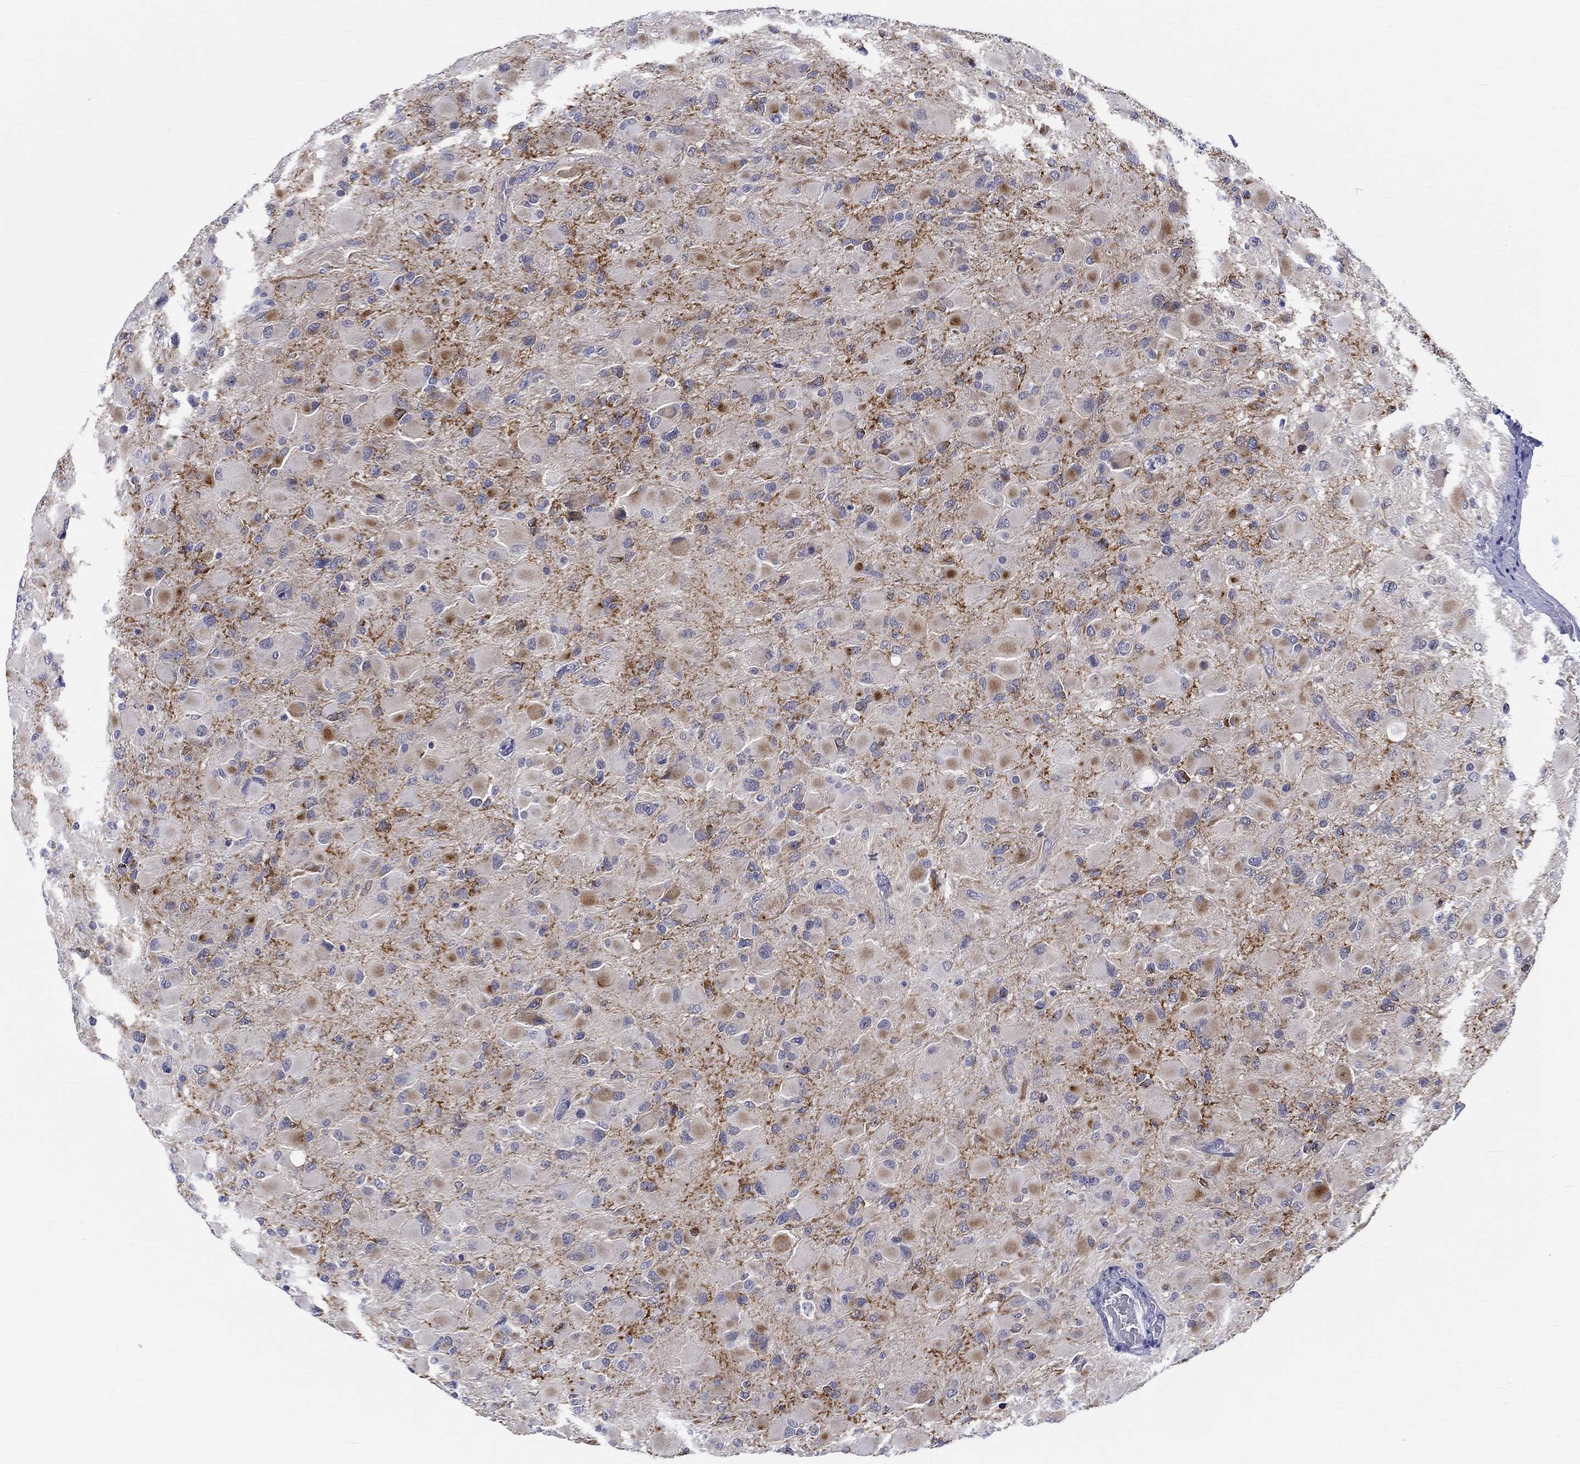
{"staining": {"intensity": "strong", "quantity": "<25%", "location": "cytoplasmic/membranous"}, "tissue": "glioma", "cell_type": "Tumor cells", "image_type": "cancer", "snomed": [{"axis": "morphology", "description": "Glioma, malignant, High grade"}, {"axis": "topography", "description": "Cerebral cortex"}], "caption": "A high-resolution micrograph shows immunohistochemistry (IHC) staining of glioma, which shows strong cytoplasmic/membranous expression in approximately <25% of tumor cells.", "gene": "ST6GALNAC1", "patient": {"sex": "female", "age": 36}}